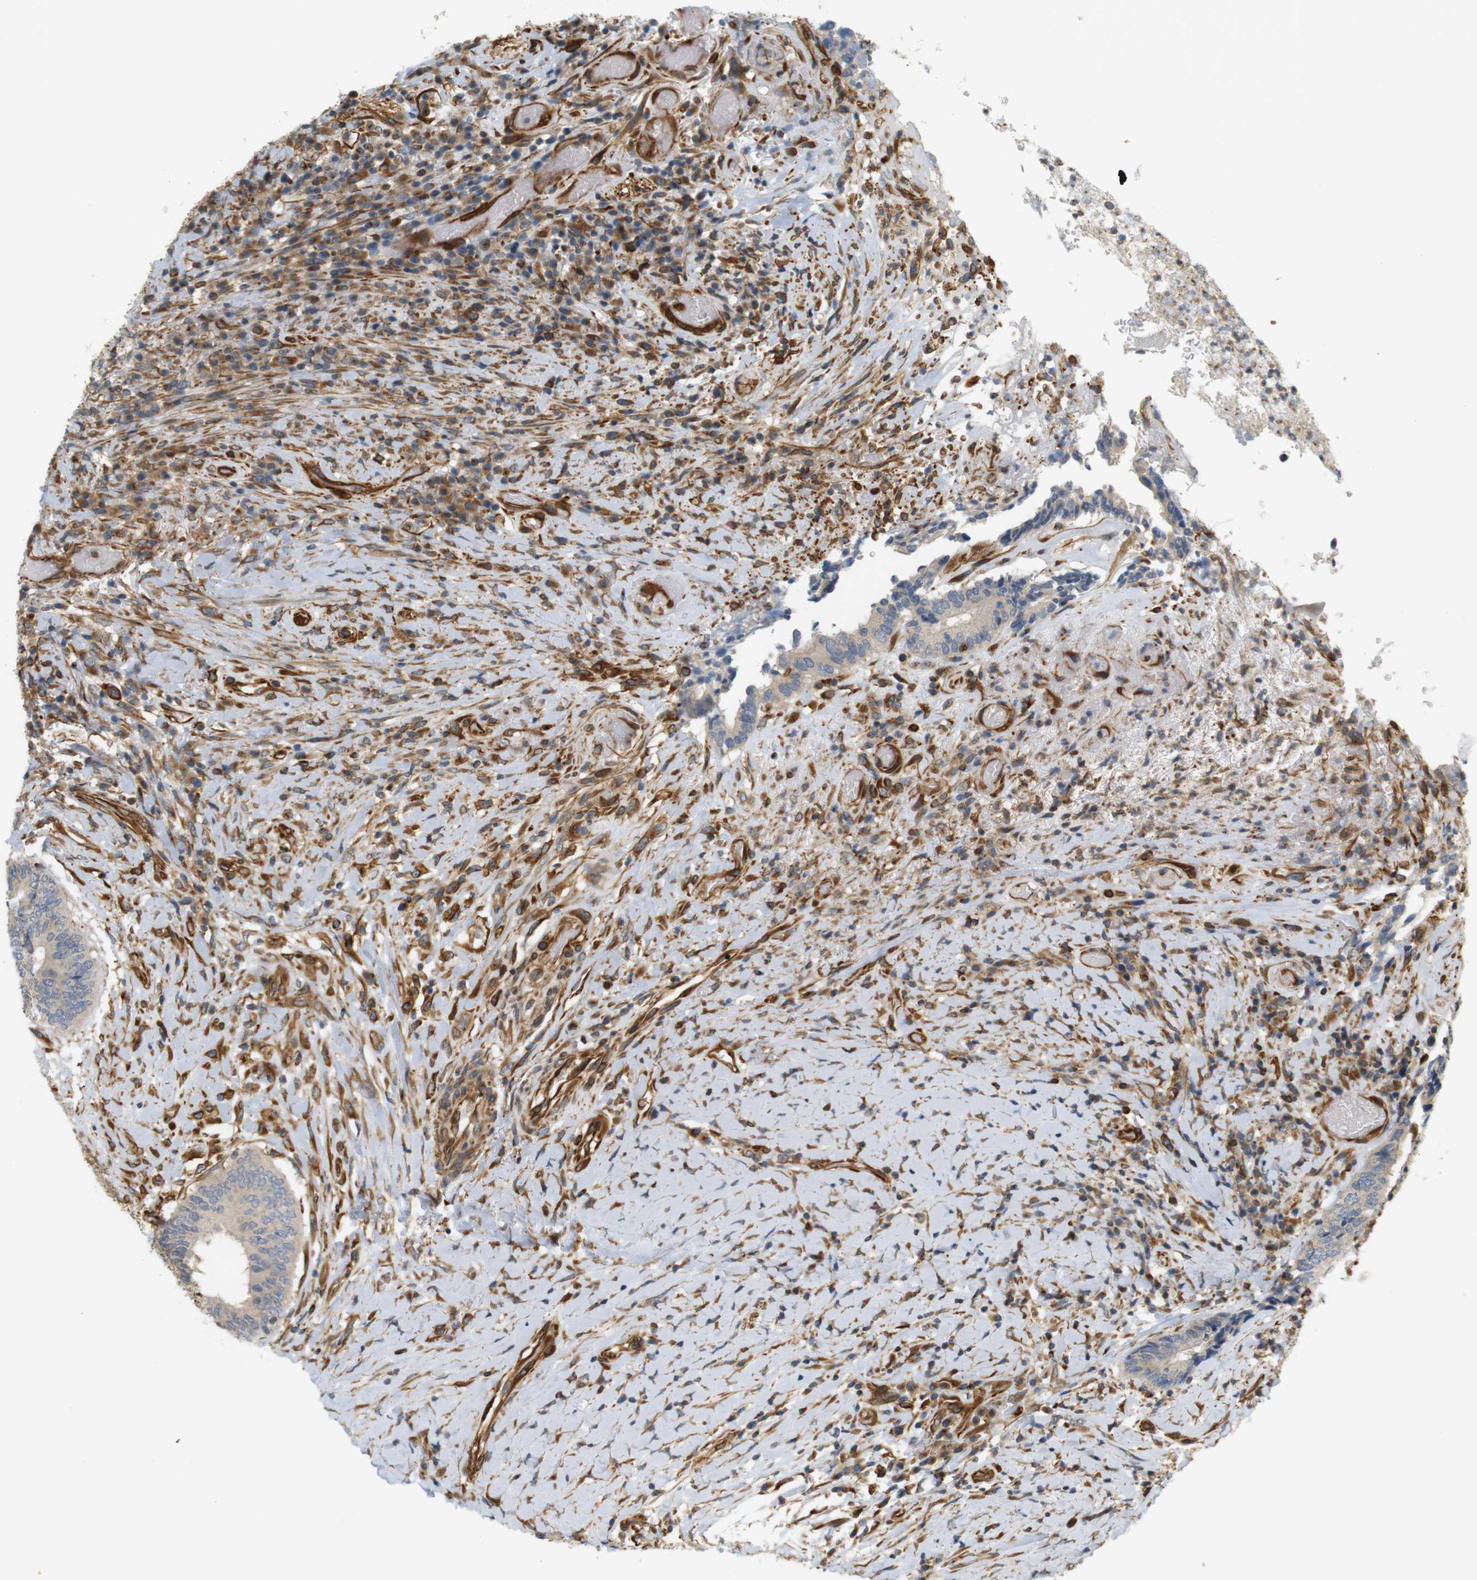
{"staining": {"intensity": "weak", "quantity": "<25%", "location": "cytoplasmic/membranous"}, "tissue": "colorectal cancer", "cell_type": "Tumor cells", "image_type": "cancer", "snomed": [{"axis": "morphology", "description": "Adenocarcinoma, NOS"}, {"axis": "topography", "description": "Rectum"}], "caption": "Colorectal adenocarcinoma stained for a protein using immunohistochemistry (IHC) shows no expression tumor cells.", "gene": "CYTH3", "patient": {"sex": "male", "age": 63}}